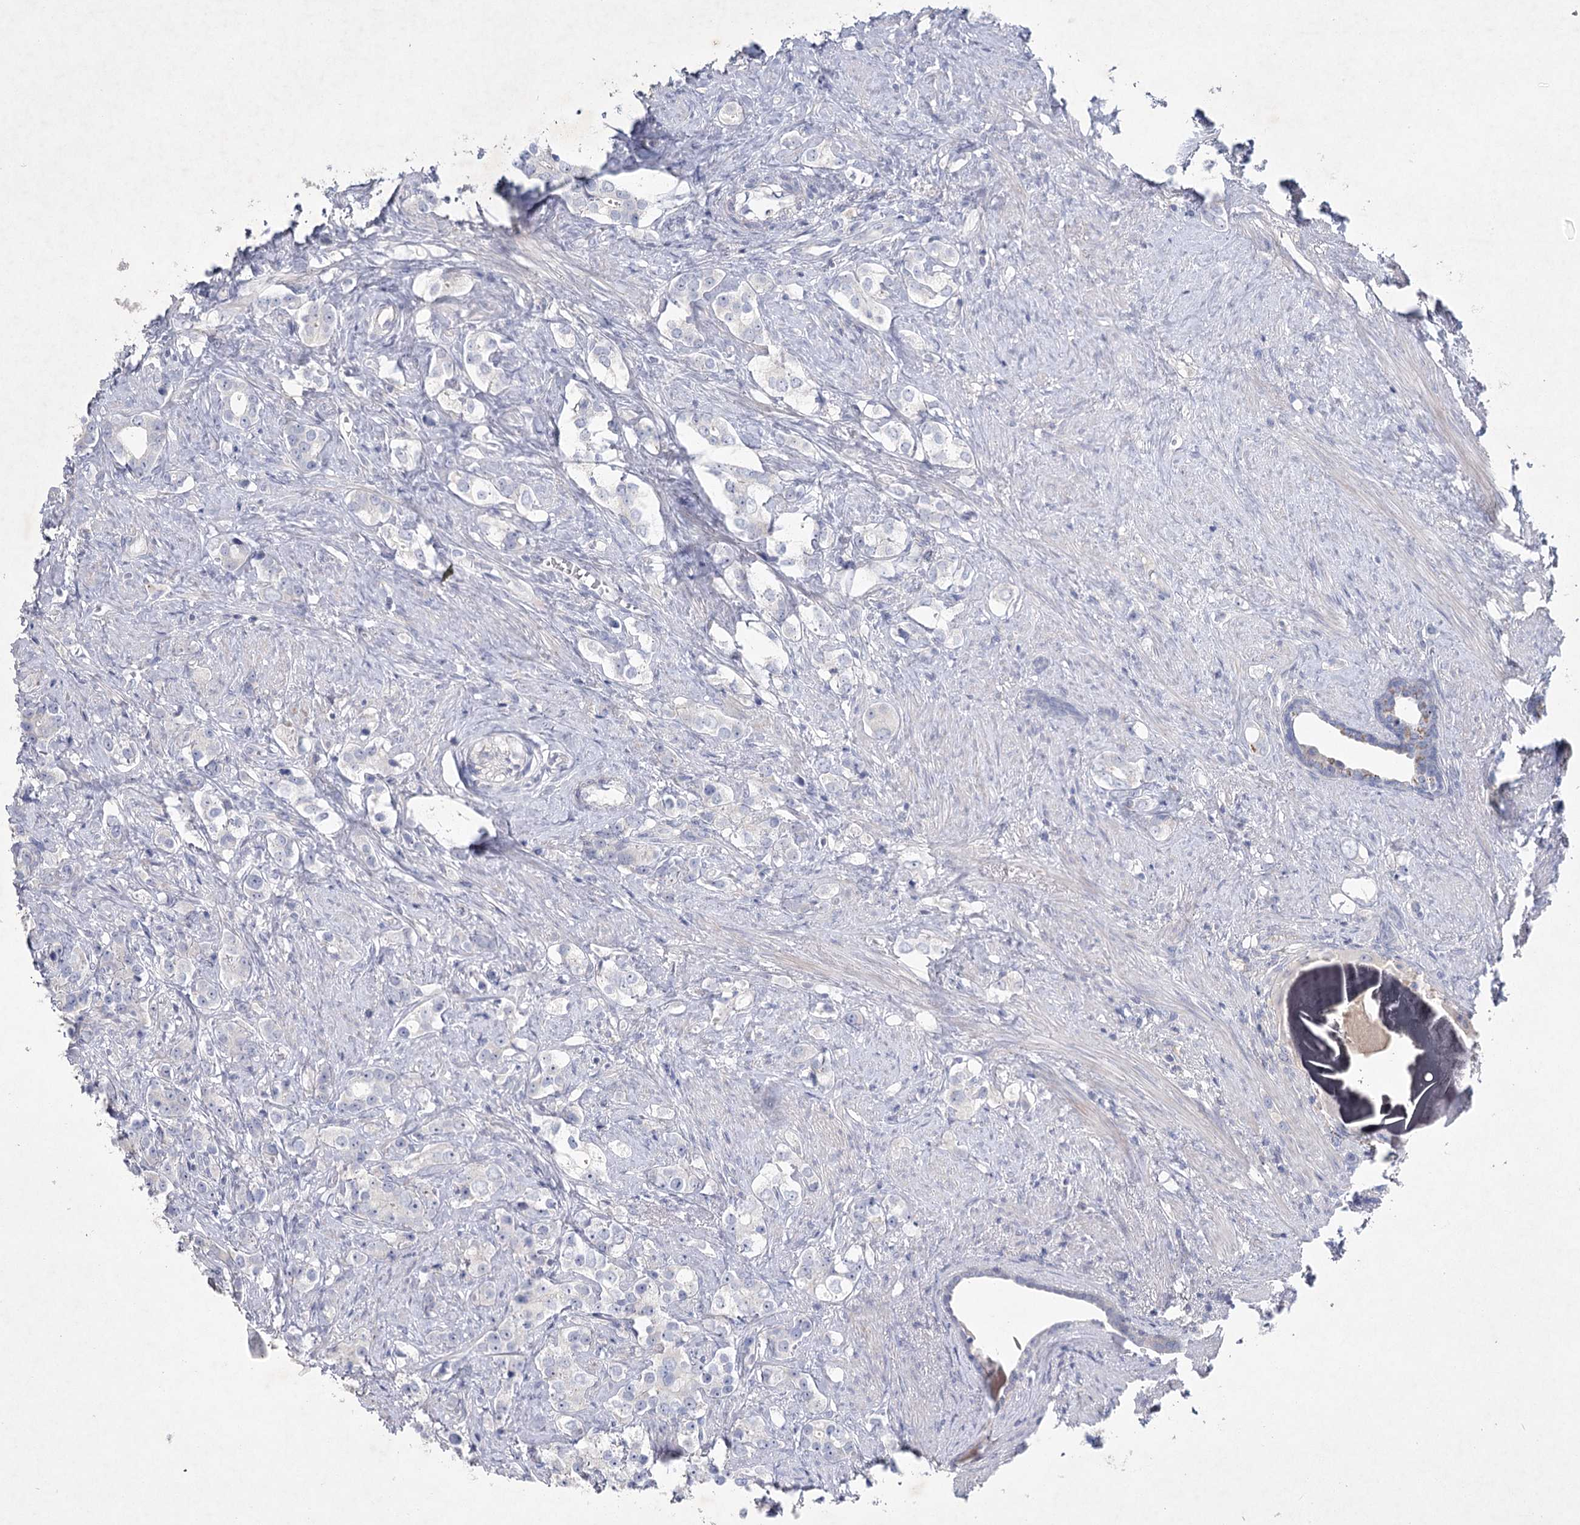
{"staining": {"intensity": "negative", "quantity": "none", "location": "none"}, "tissue": "prostate cancer", "cell_type": "Tumor cells", "image_type": "cancer", "snomed": [{"axis": "morphology", "description": "Adenocarcinoma, High grade"}, {"axis": "topography", "description": "Prostate"}], "caption": "The image demonstrates no staining of tumor cells in prostate adenocarcinoma (high-grade).", "gene": "MAP3K13", "patient": {"sex": "male", "age": 63}}